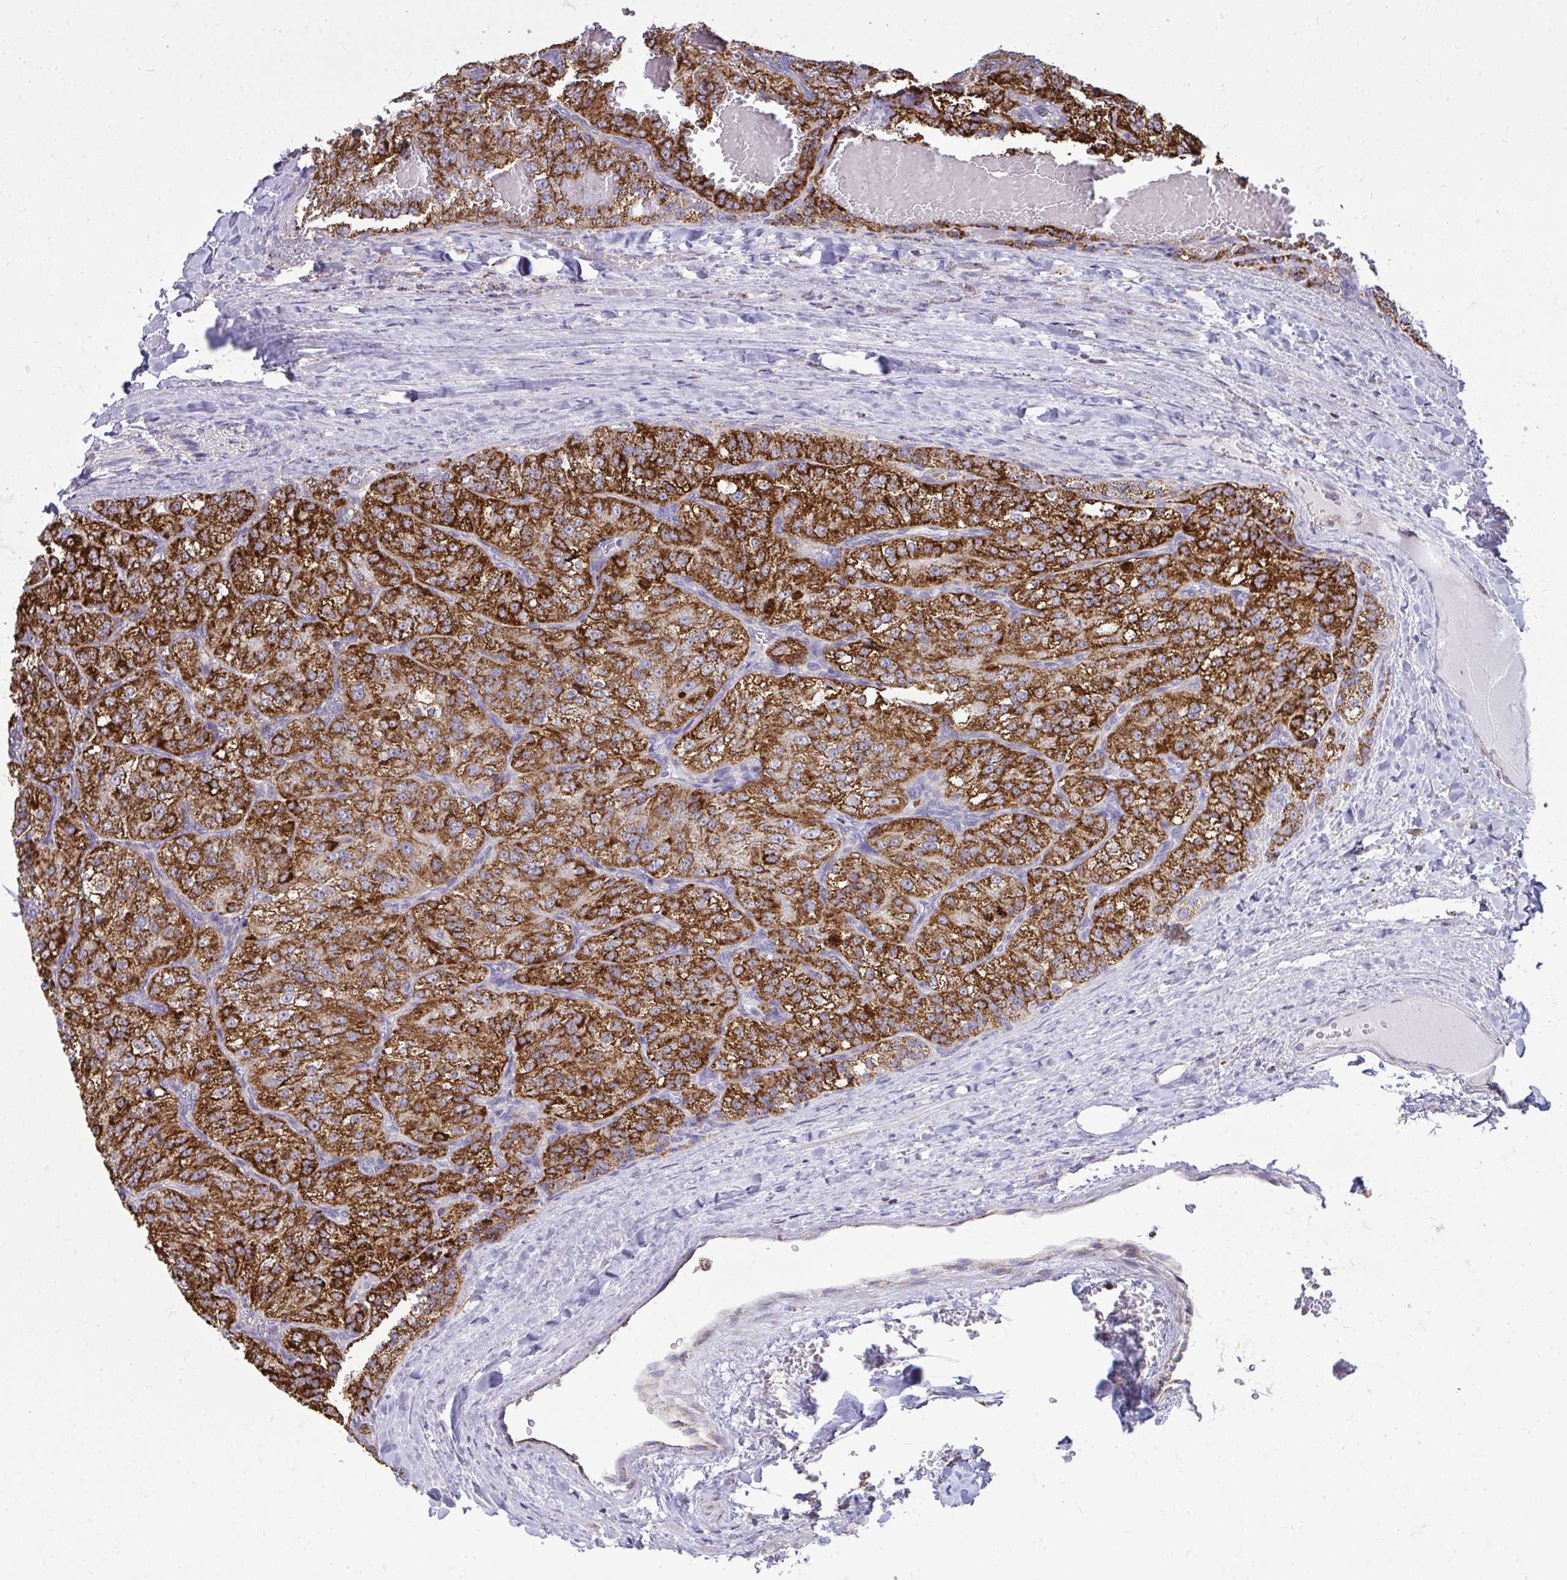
{"staining": {"intensity": "strong", "quantity": ">75%", "location": "cytoplasmic/membranous"}, "tissue": "renal cancer", "cell_type": "Tumor cells", "image_type": "cancer", "snomed": [{"axis": "morphology", "description": "Adenocarcinoma, NOS"}, {"axis": "topography", "description": "Kidney"}], "caption": "High-magnification brightfield microscopy of renal adenocarcinoma stained with DAB (brown) and counterstained with hematoxylin (blue). tumor cells exhibit strong cytoplasmic/membranous positivity is present in approximately>75% of cells.", "gene": "SPTBN2", "patient": {"sex": "female", "age": 63}}